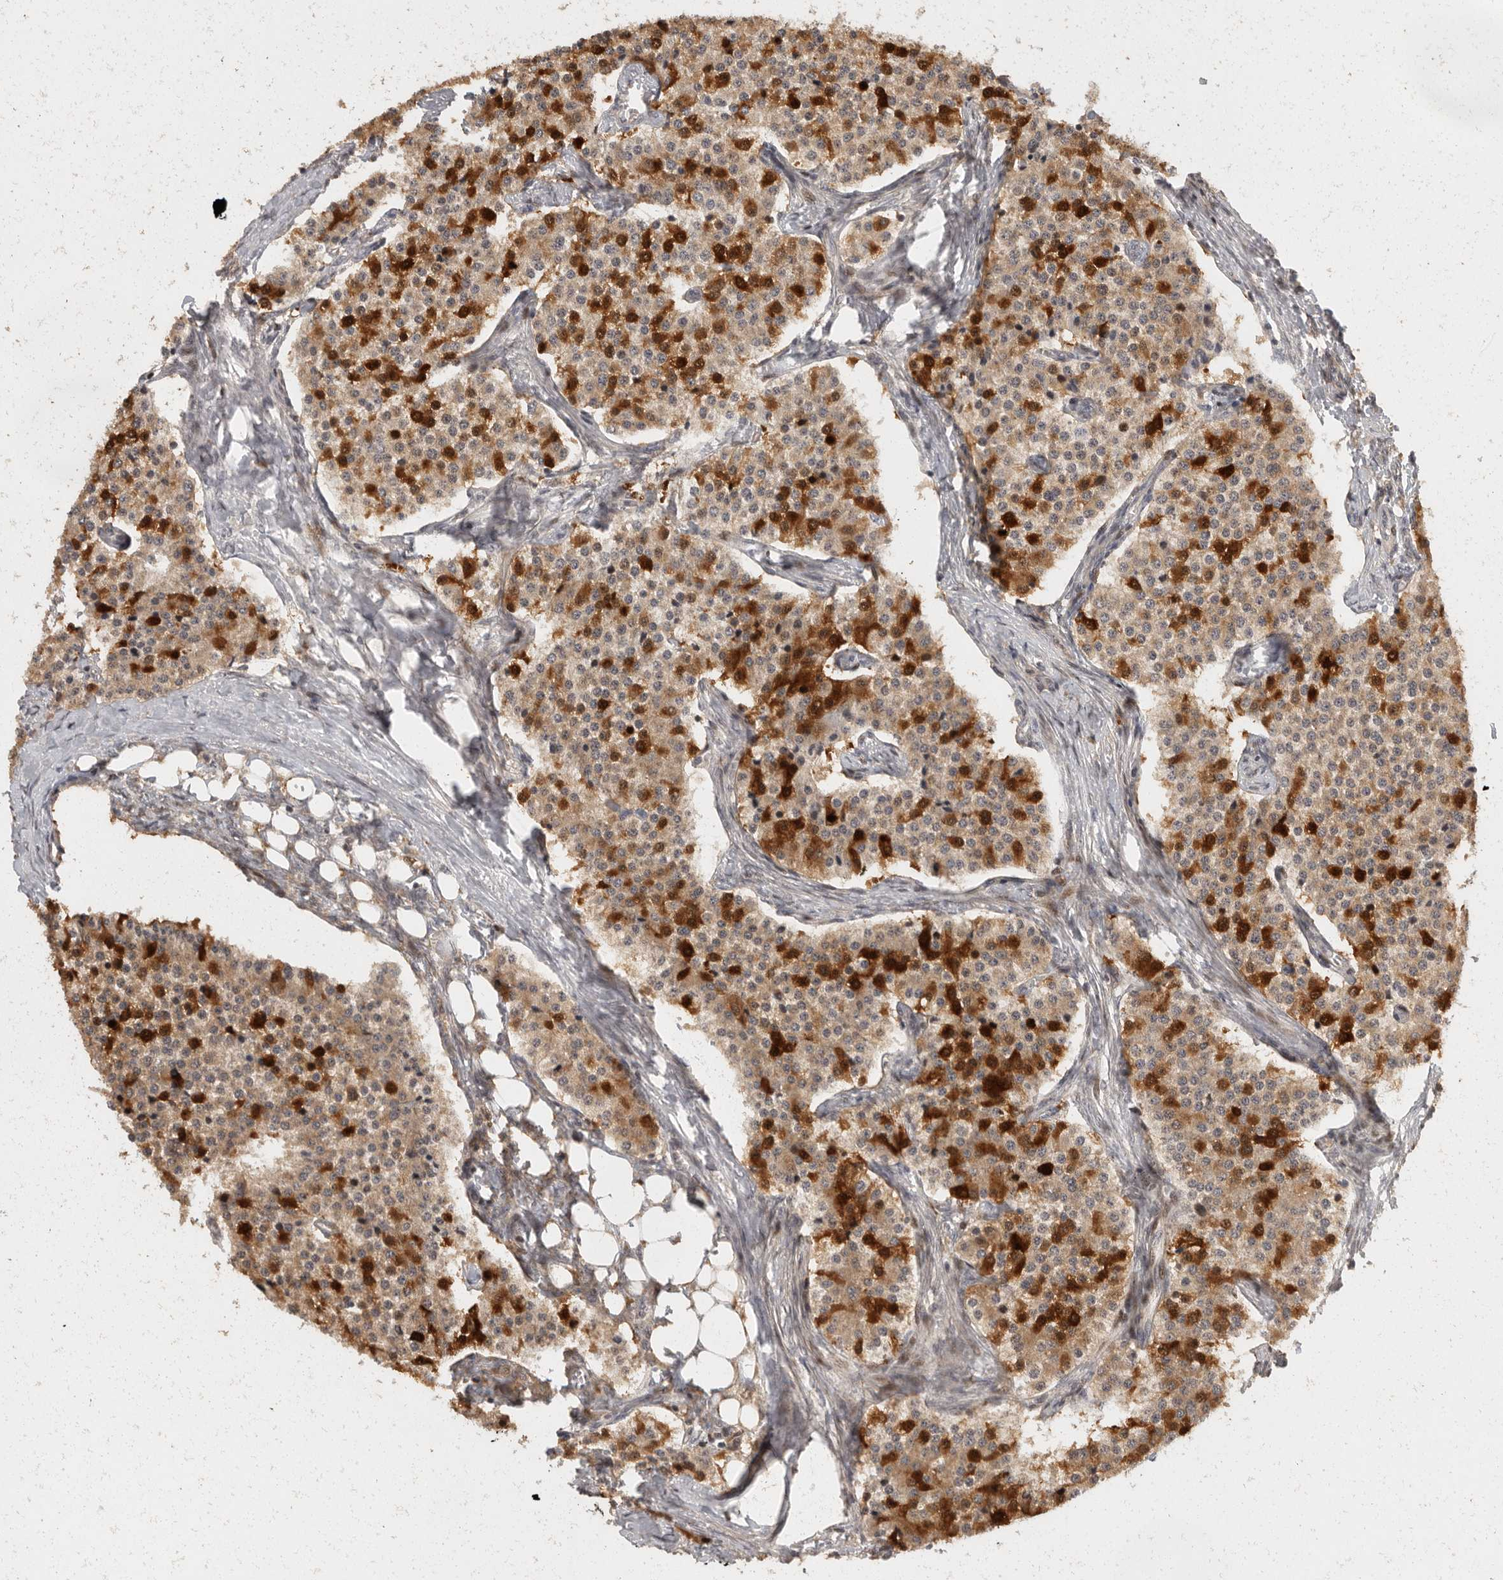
{"staining": {"intensity": "strong", "quantity": "25%-75%", "location": "cytoplasmic/membranous,nuclear"}, "tissue": "carcinoid", "cell_type": "Tumor cells", "image_type": "cancer", "snomed": [{"axis": "morphology", "description": "Carcinoid, malignant, NOS"}, {"axis": "topography", "description": "Colon"}], "caption": "Immunohistochemistry staining of carcinoid, which reveals high levels of strong cytoplasmic/membranous and nuclear expression in about 25%-75% of tumor cells indicating strong cytoplasmic/membranous and nuclear protein expression. The staining was performed using DAB (brown) for protein detection and nuclei were counterstained in hematoxylin (blue).", "gene": "SWT1", "patient": {"sex": "female", "age": 52}}